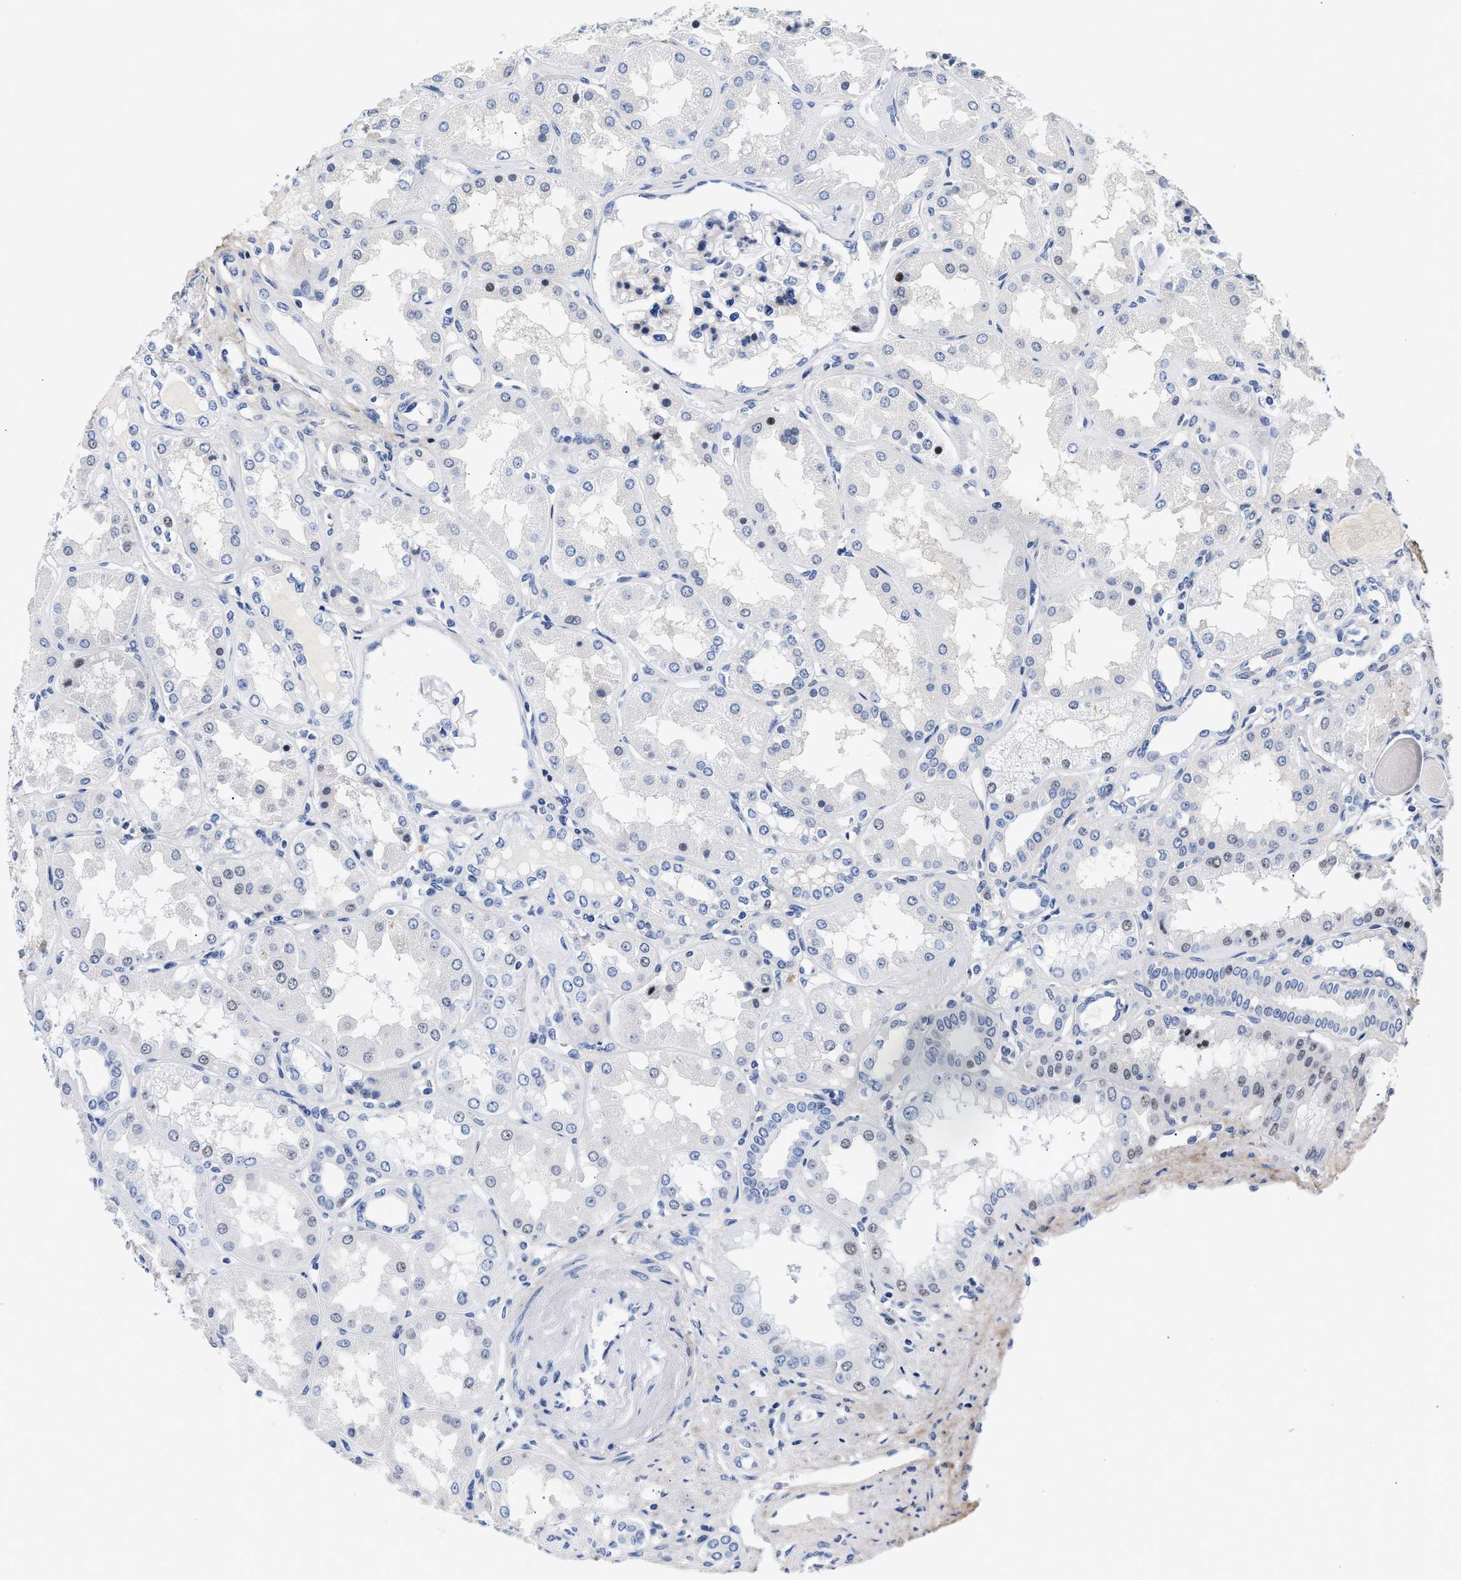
{"staining": {"intensity": "negative", "quantity": "none", "location": "none"}, "tissue": "kidney", "cell_type": "Cells in glomeruli", "image_type": "normal", "snomed": [{"axis": "morphology", "description": "Normal tissue, NOS"}, {"axis": "topography", "description": "Kidney"}], "caption": "DAB (3,3'-diaminobenzidine) immunohistochemical staining of unremarkable kidney exhibits no significant staining in cells in glomeruli.", "gene": "ACTL7B", "patient": {"sex": "female", "age": 56}}